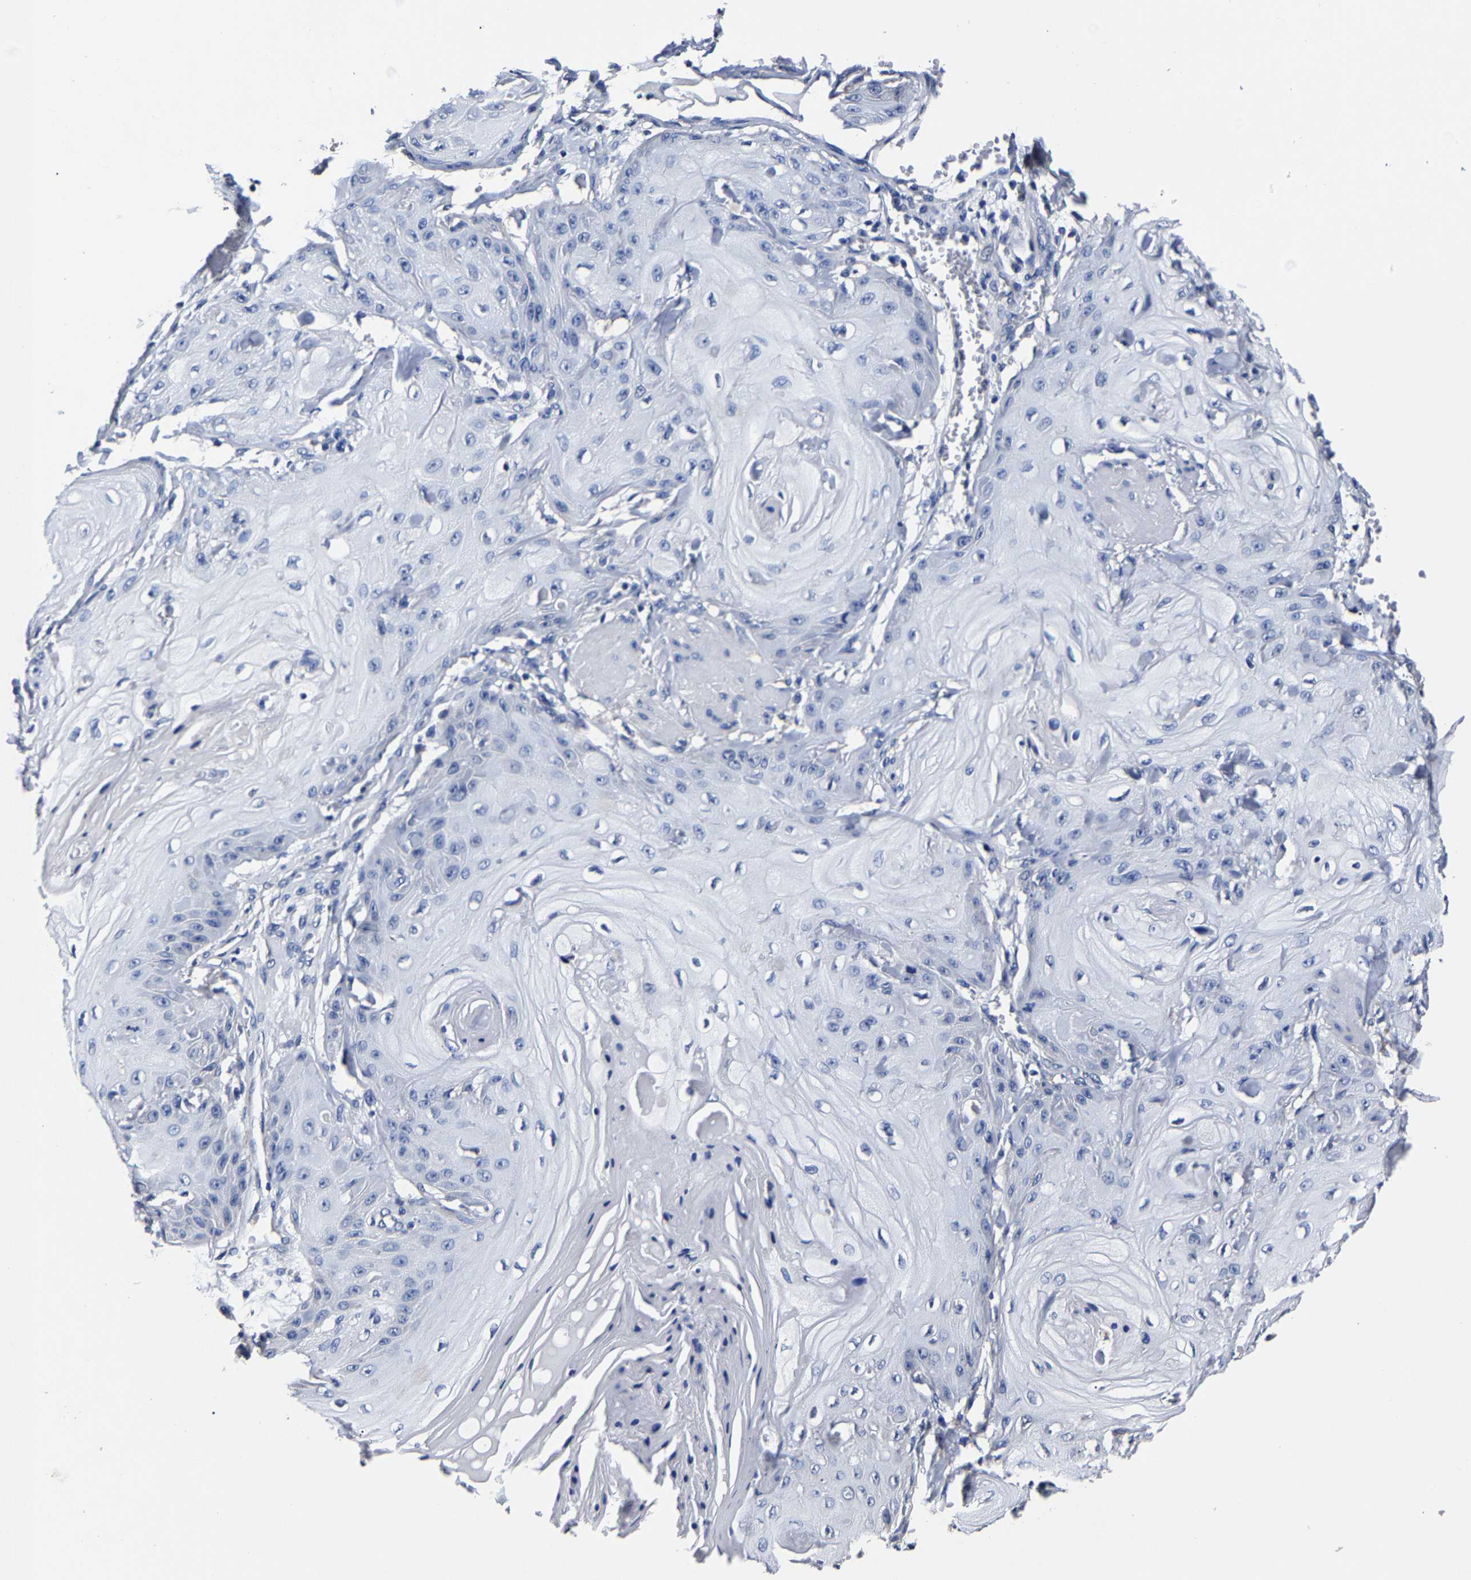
{"staining": {"intensity": "negative", "quantity": "none", "location": "none"}, "tissue": "skin cancer", "cell_type": "Tumor cells", "image_type": "cancer", "snomed": [{"axis": "morphology", "description": "Squamous cell carcinoma, NOS"}, {"axis": "topography", "description": "Skin"}], "caption": "Skin cancer stained for a protein using immunohistochemistry exhibits no expression tumor cells.", "gene": "AKAP4", "patient": {"sex": "male", "age": 74}}